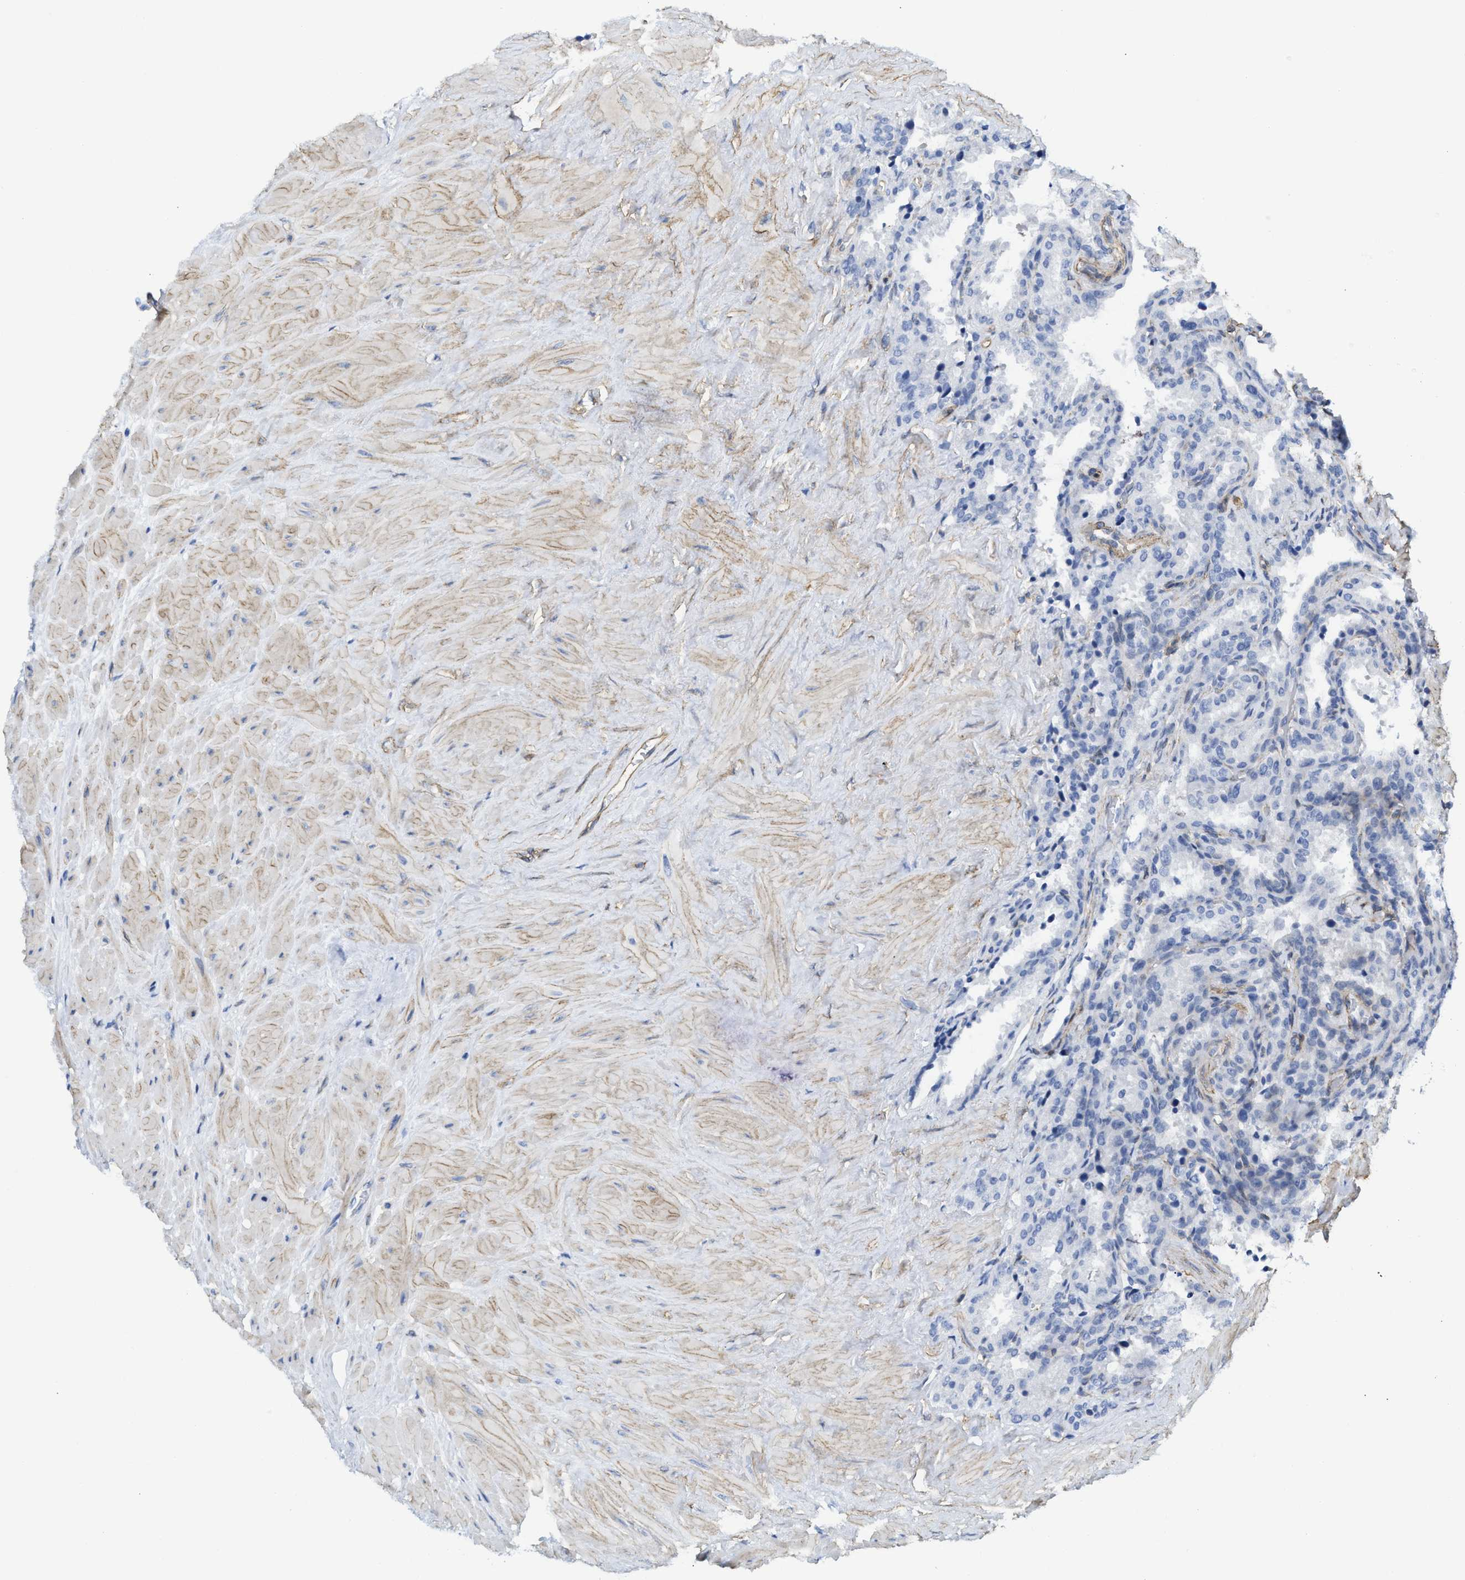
{"staining": {"intensity": "negative", "quantity": "none", "location": "none"}, "tissue": "seminal vesicle", "cell_type": "Glandular cells", "image_type": "normal", "snomed": [{"axis": "morphology", "description": "Normal tissue, NOS"}, {"axis": "topography", "description": "Seminal veicle"}], "caption": "The micrograph shows no significant staining in glandular cells of seminal vesicle. Brightfield microscopy of immunohistochemistry (IHC) stained with DAB (3,3'-diaminobenzidine) (brown) and hematoxylin (blue), captured at high magnification.", "gene": "TUB", "patient": {"sex": "male", "age": 46}}